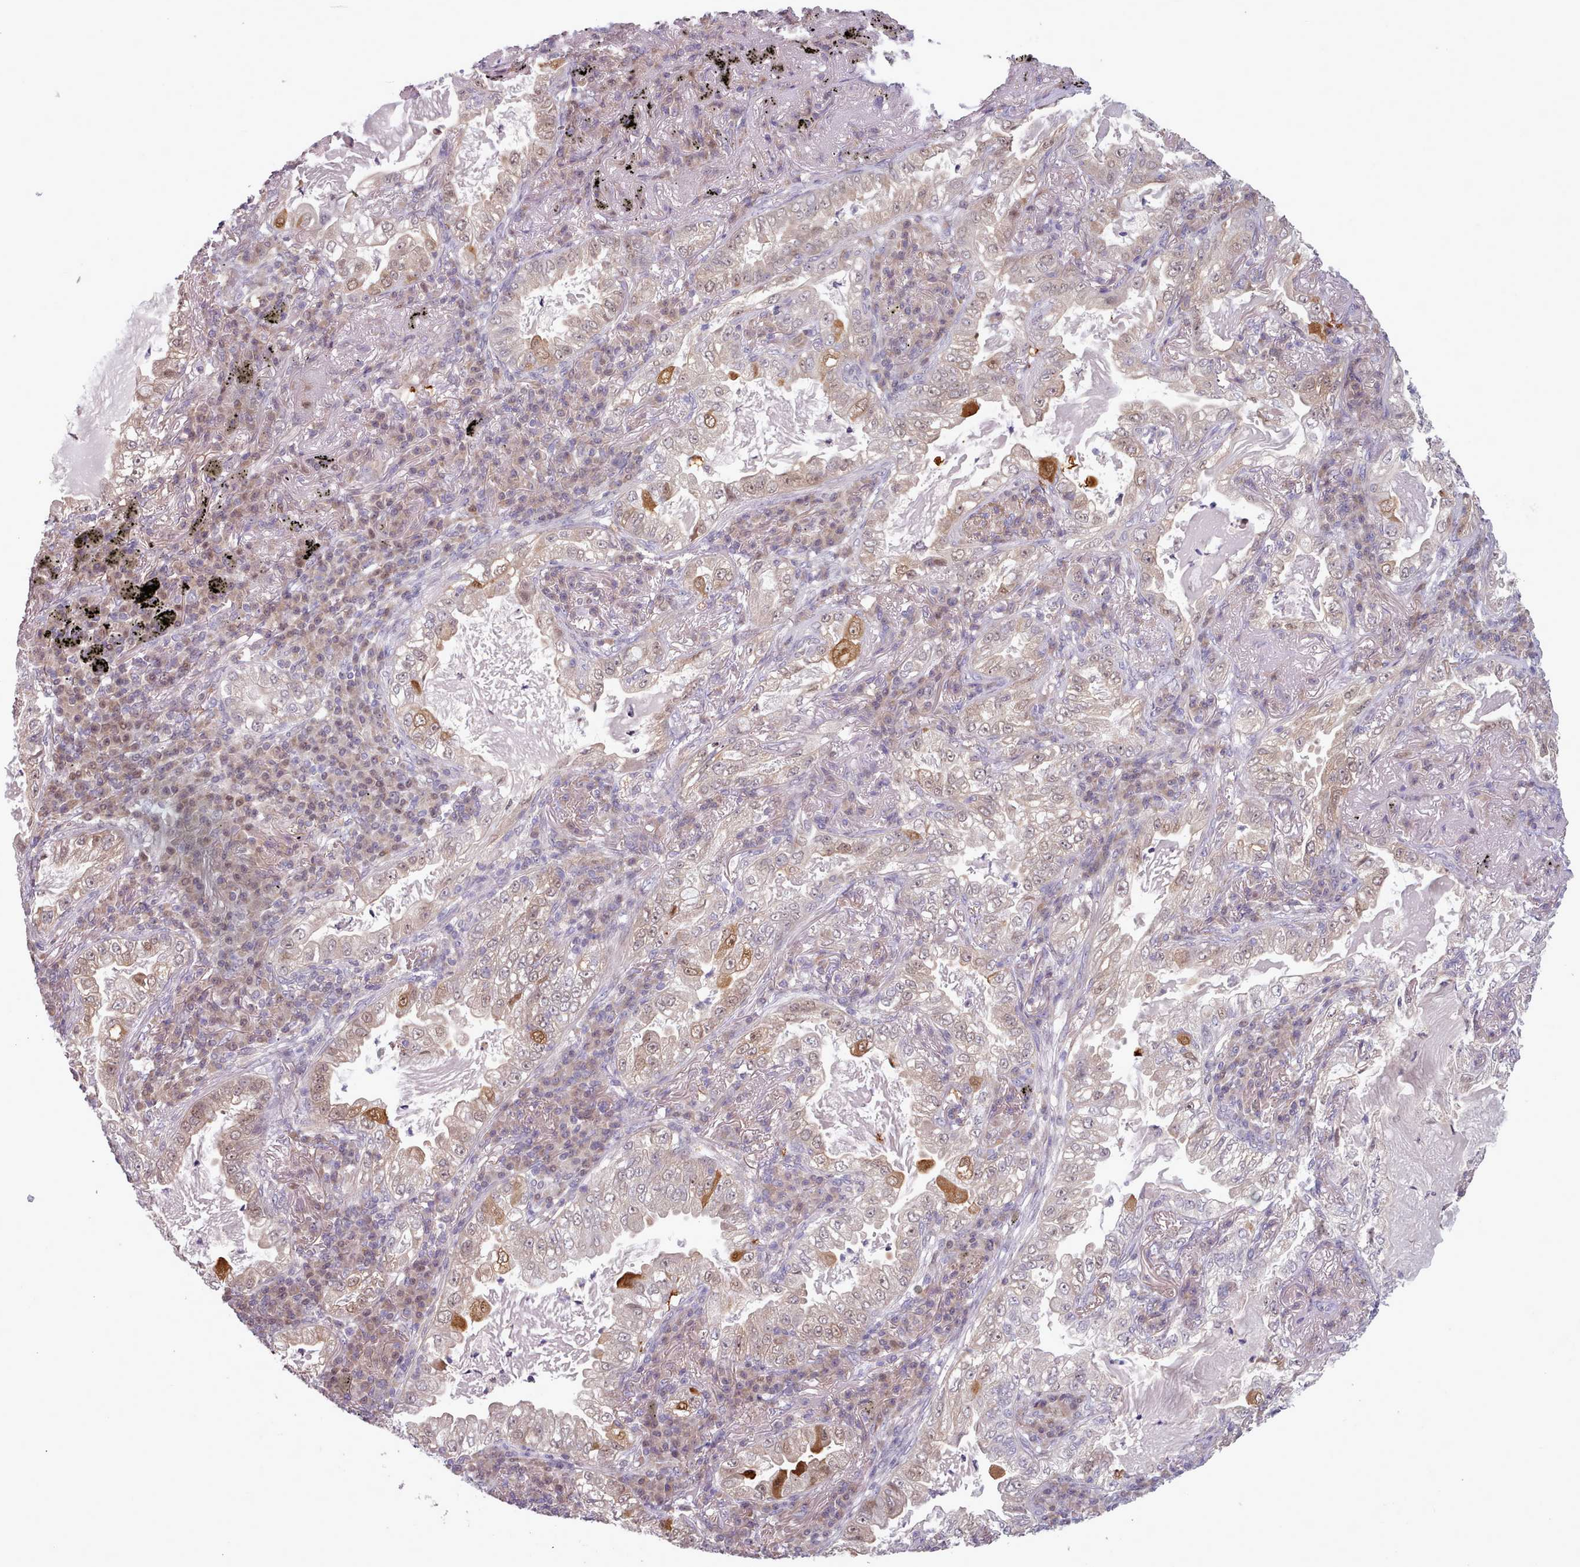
{"staining": {"intensity": "moderate", "quantity": "<25%", "location": "nuclear"}, "tissue": "lung cancer", "cell_type": "Tumor cells", "image_type": "cancer", "snomed": [{"axis": "morphology", "description": "Adenocarcinoma, NOS"}, {"axis": "topography", "description": "Lung"}], "caption": "An image of lung cancer stained for a protein reveals moderate nuclear brown staining in tumor cells.", "gene": "CLNS1A", "patient": {"sex": "female", "age": 73}}